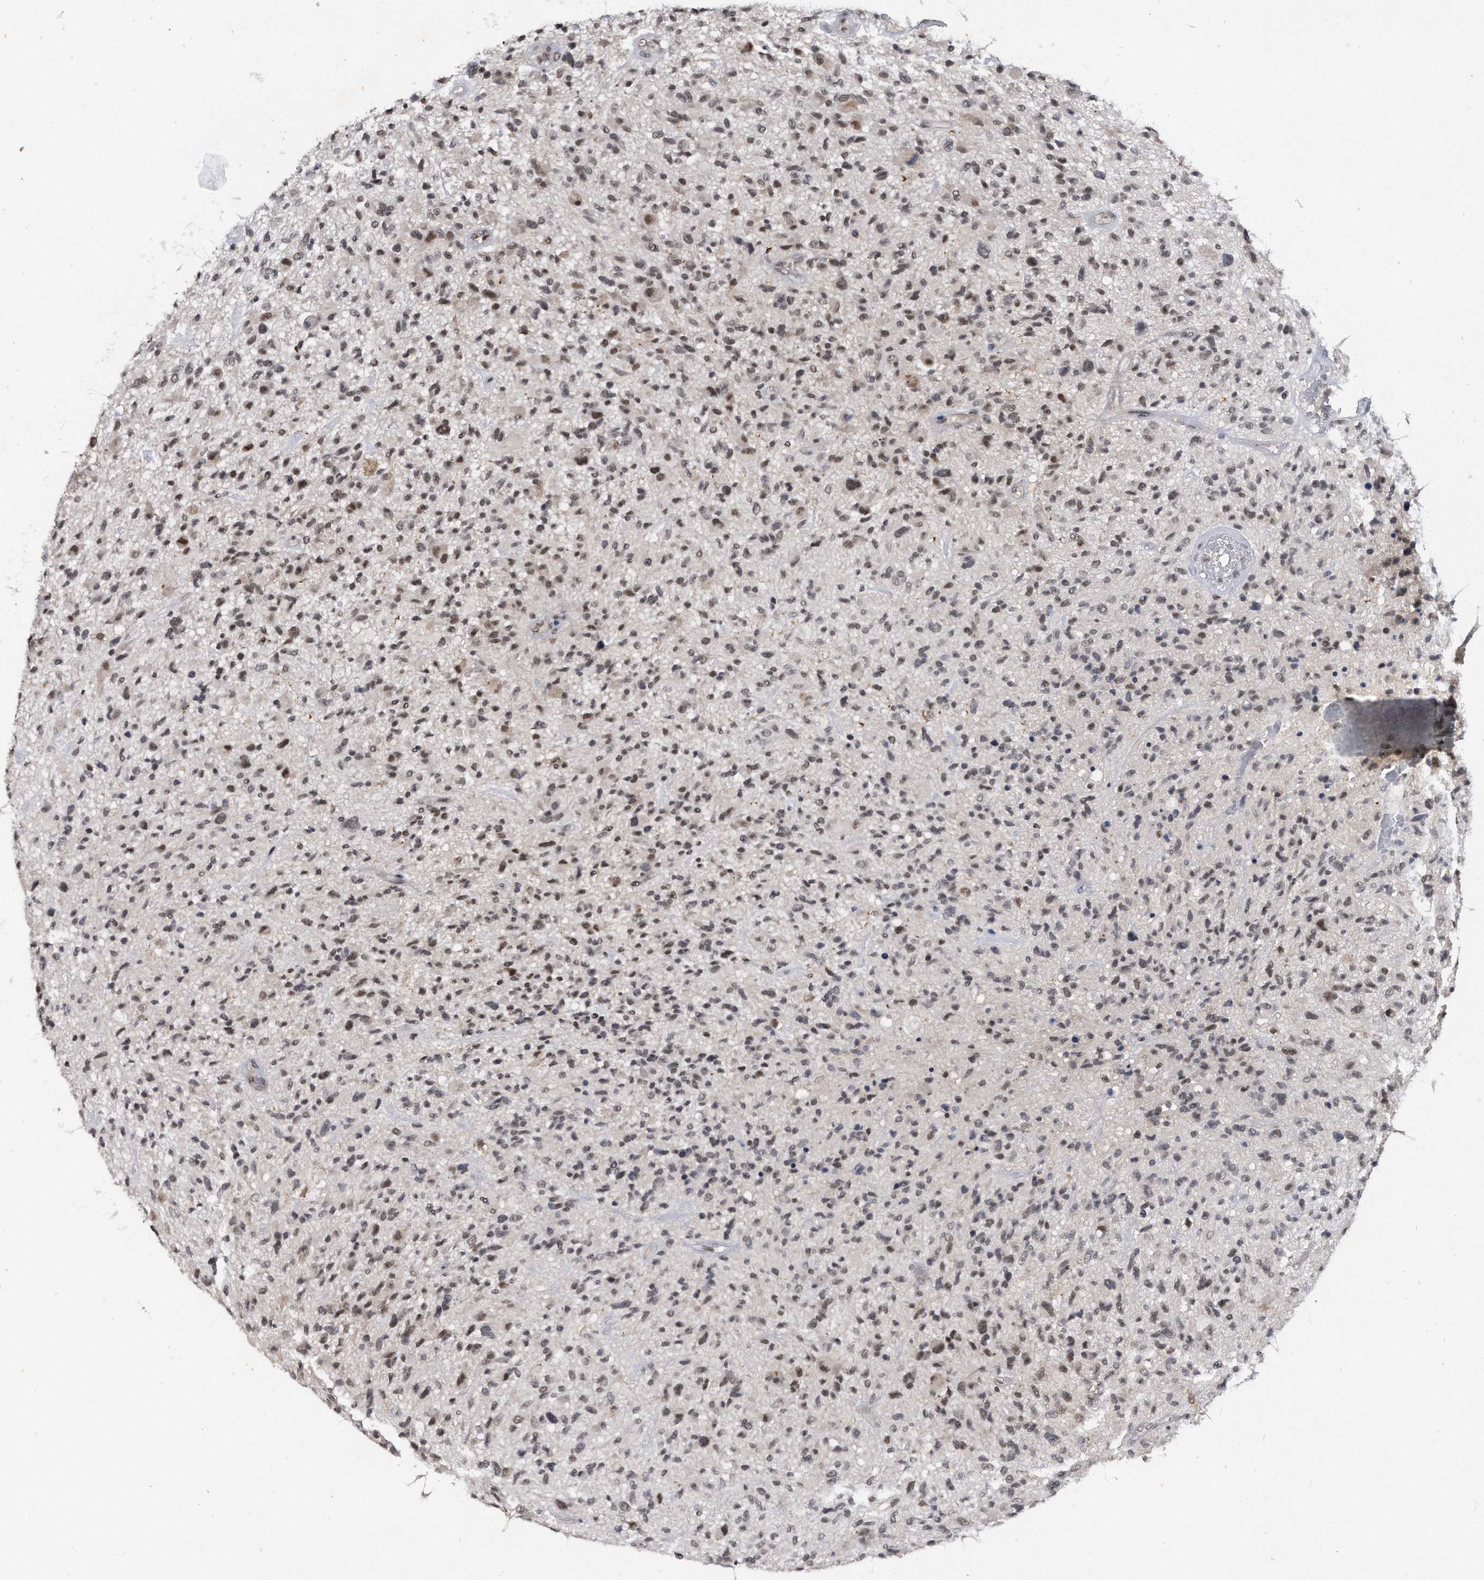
{"staining": {"intensity": "weak", "quantity": ">75%", "location": "nuclear"}, "tissue": "glioma", "cell_type": "Tumor cells", "image_type": "cancer", "snomed": [{"axis": "morphology", "description": "Glioma, malignant, High grade"}, {"axis": "topography", "description": "Brain"}], "caption": "A brown stain shows weak nuclear expression of a protein in human malignant glioma (high-grade) tumor cells. Using DAB (brown) and hematoxylin (blue) stains, captured at high magnification using brightfield microscopy.", "gene": "VIRMA", "patient": {"sex": "male", "age": 47}}